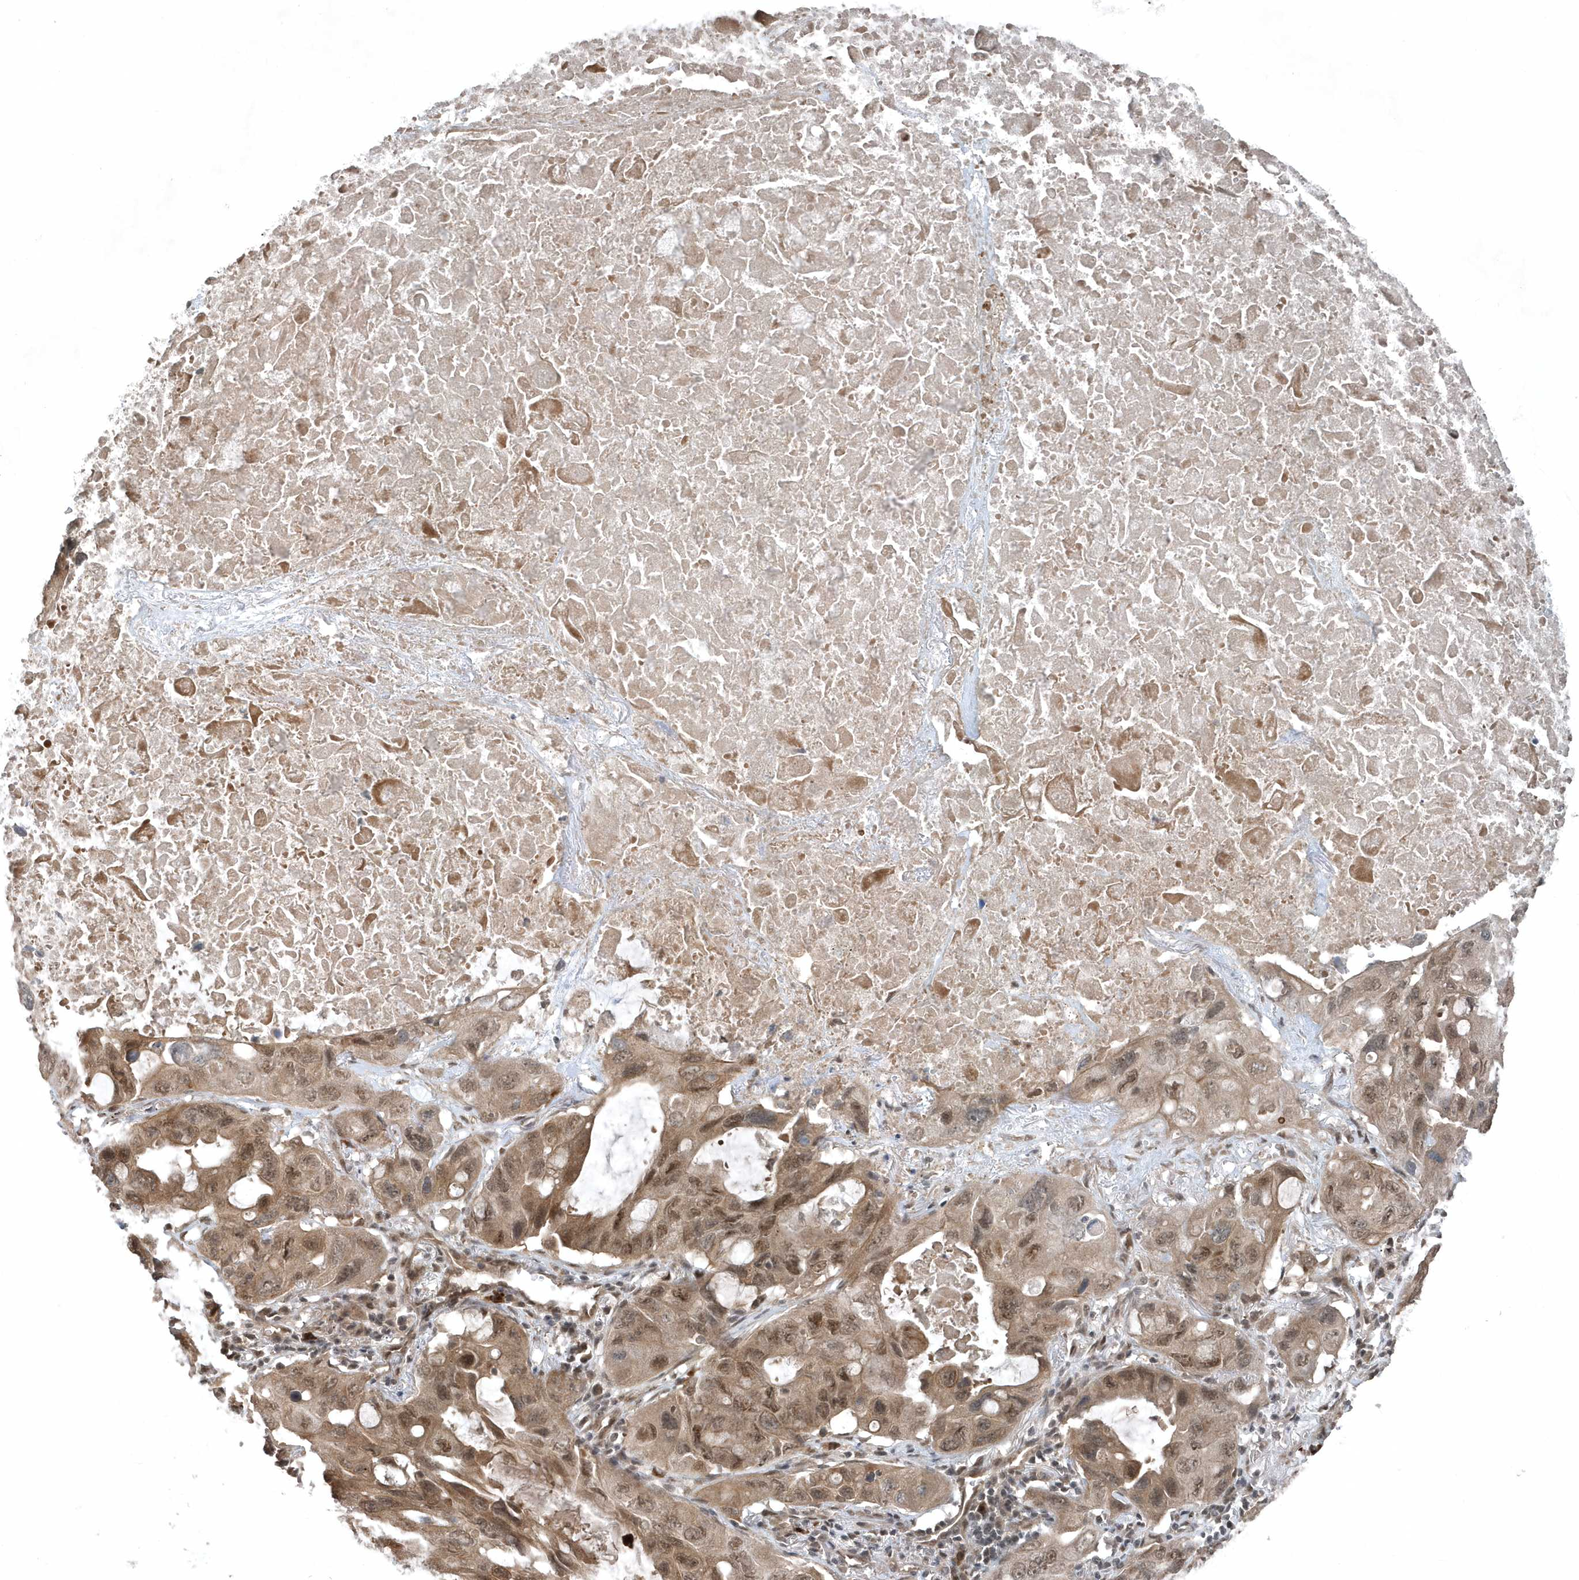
{"staining": {"intensity": "moderate", "quantity": ">75%", "location": "cytoplasmic/membranous,nuclear"}, "tissue": "lung cancer", "cell_type": "Tumor cells", "image_type": "cancer", "snomed": [{"axis": "morphology", "description": "Squamous cell carcinoma, NOS"}, {"axis": "topography", "description": "Lung"}], "caption": "Brown immunohistochemical staining in human lung cancer (squamous cell carcinoma) shows moderate cytoplasmic/membranous and nuclear staining in approximately >75% of tumor cells.", "gene": "QTRT2", "patient": {"sex": "female", "age": 73}}